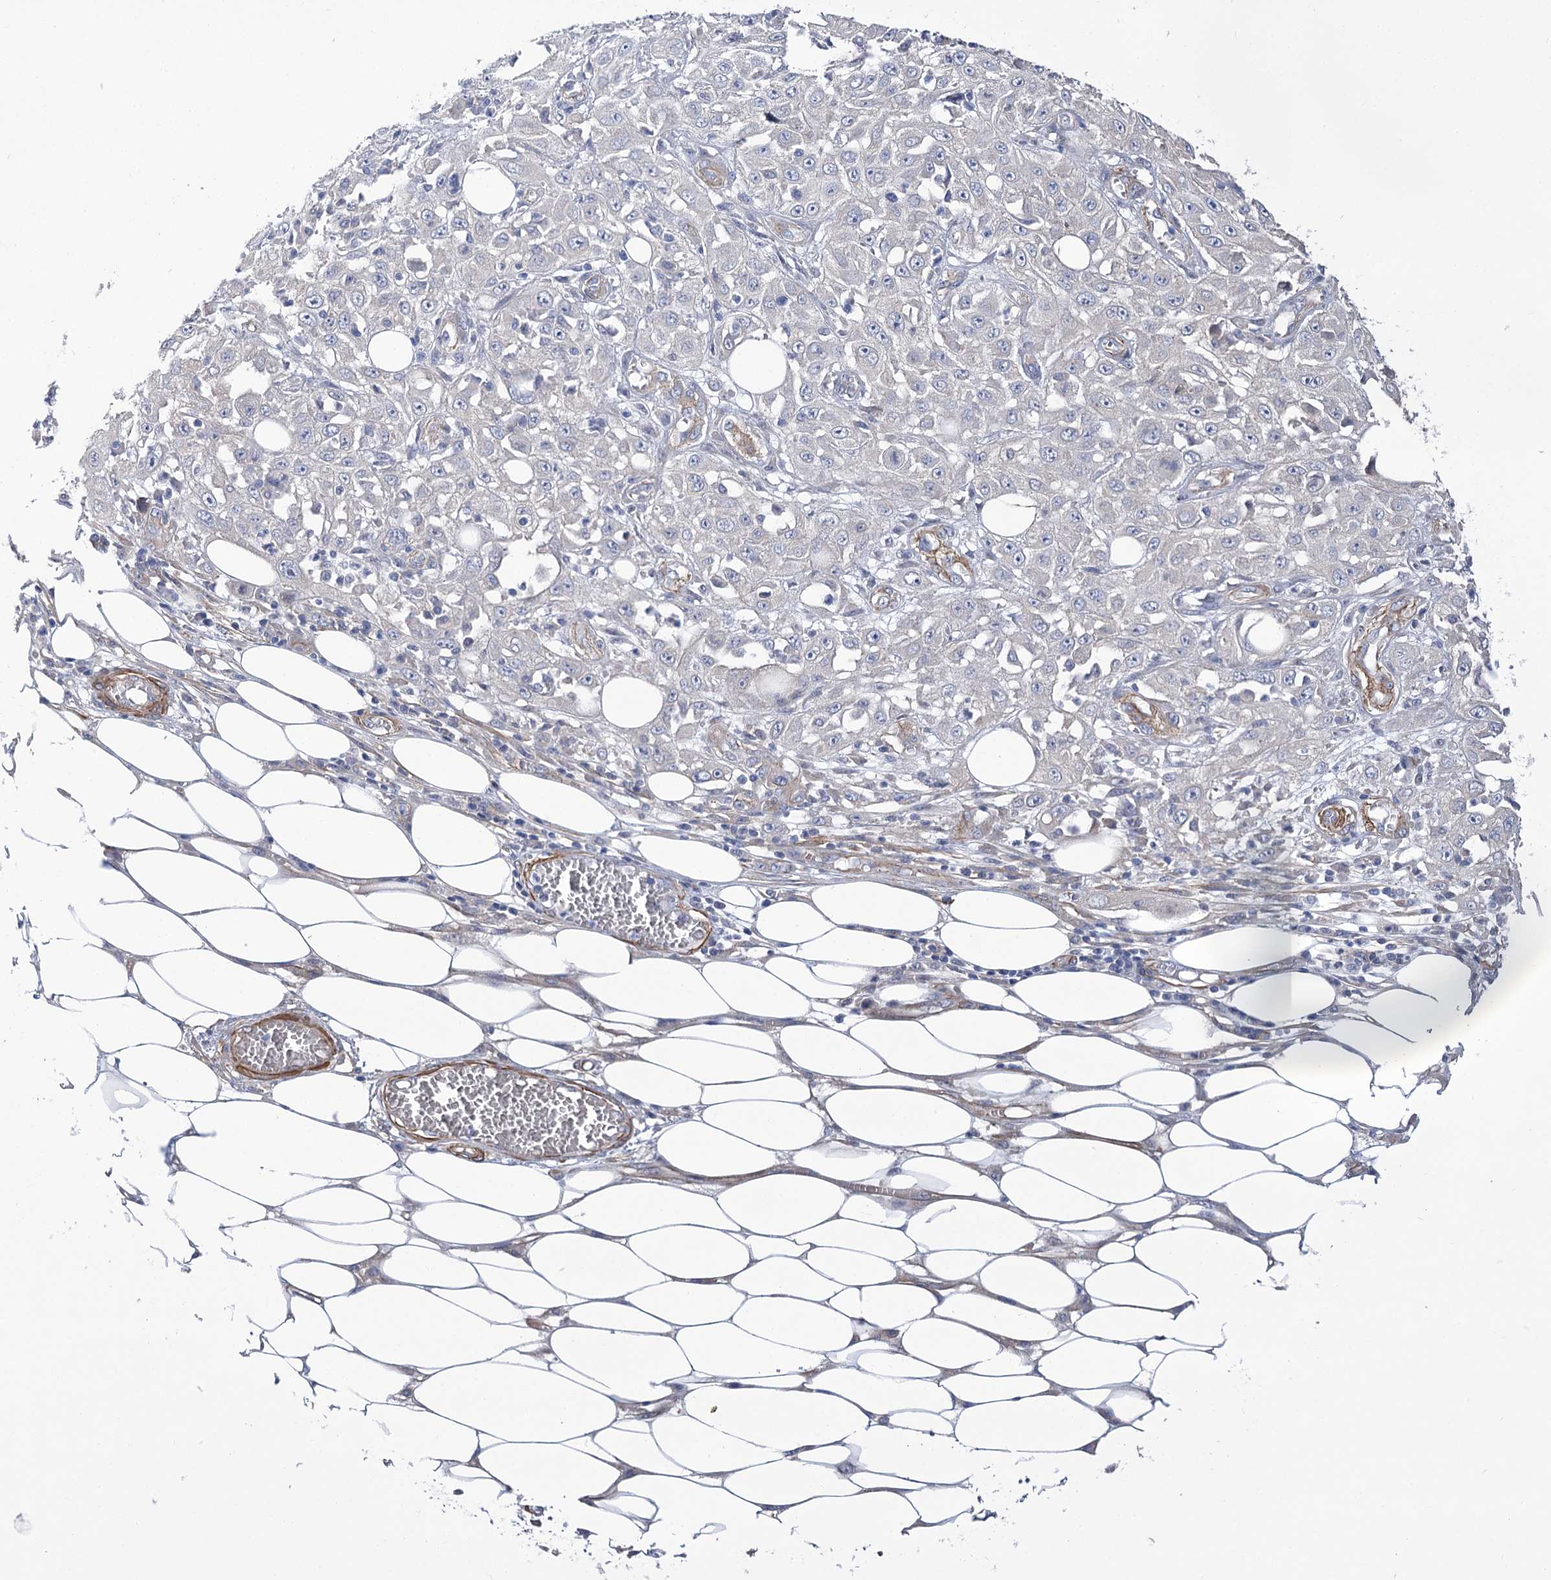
{"staining": {"intensity": "negative", "quantity": "none", "location": "none"}, "tissue": "skin cancer", "cell_type": "Tumor cells", "image_type": "cancer", "snomed": [{"axis": "morphology", "description": "Squamous cell carcinoma, NOS"}, {"axis": "morphology", "description": "Squamous cell carcinoma, metastatic, NOS"}, {"axis": "topography", "description": "Skin"}, {"axis": "topography", "description": "Lymph node"}], "caption": "IHC image of skin cancer stained for a protein (brown), which shows no expression in tumor cells. (DAB immunohistochemistry with hematoxylin counter stain).", "gene": "WASHC3", "patient": {"sex": "male", "age": 75}}